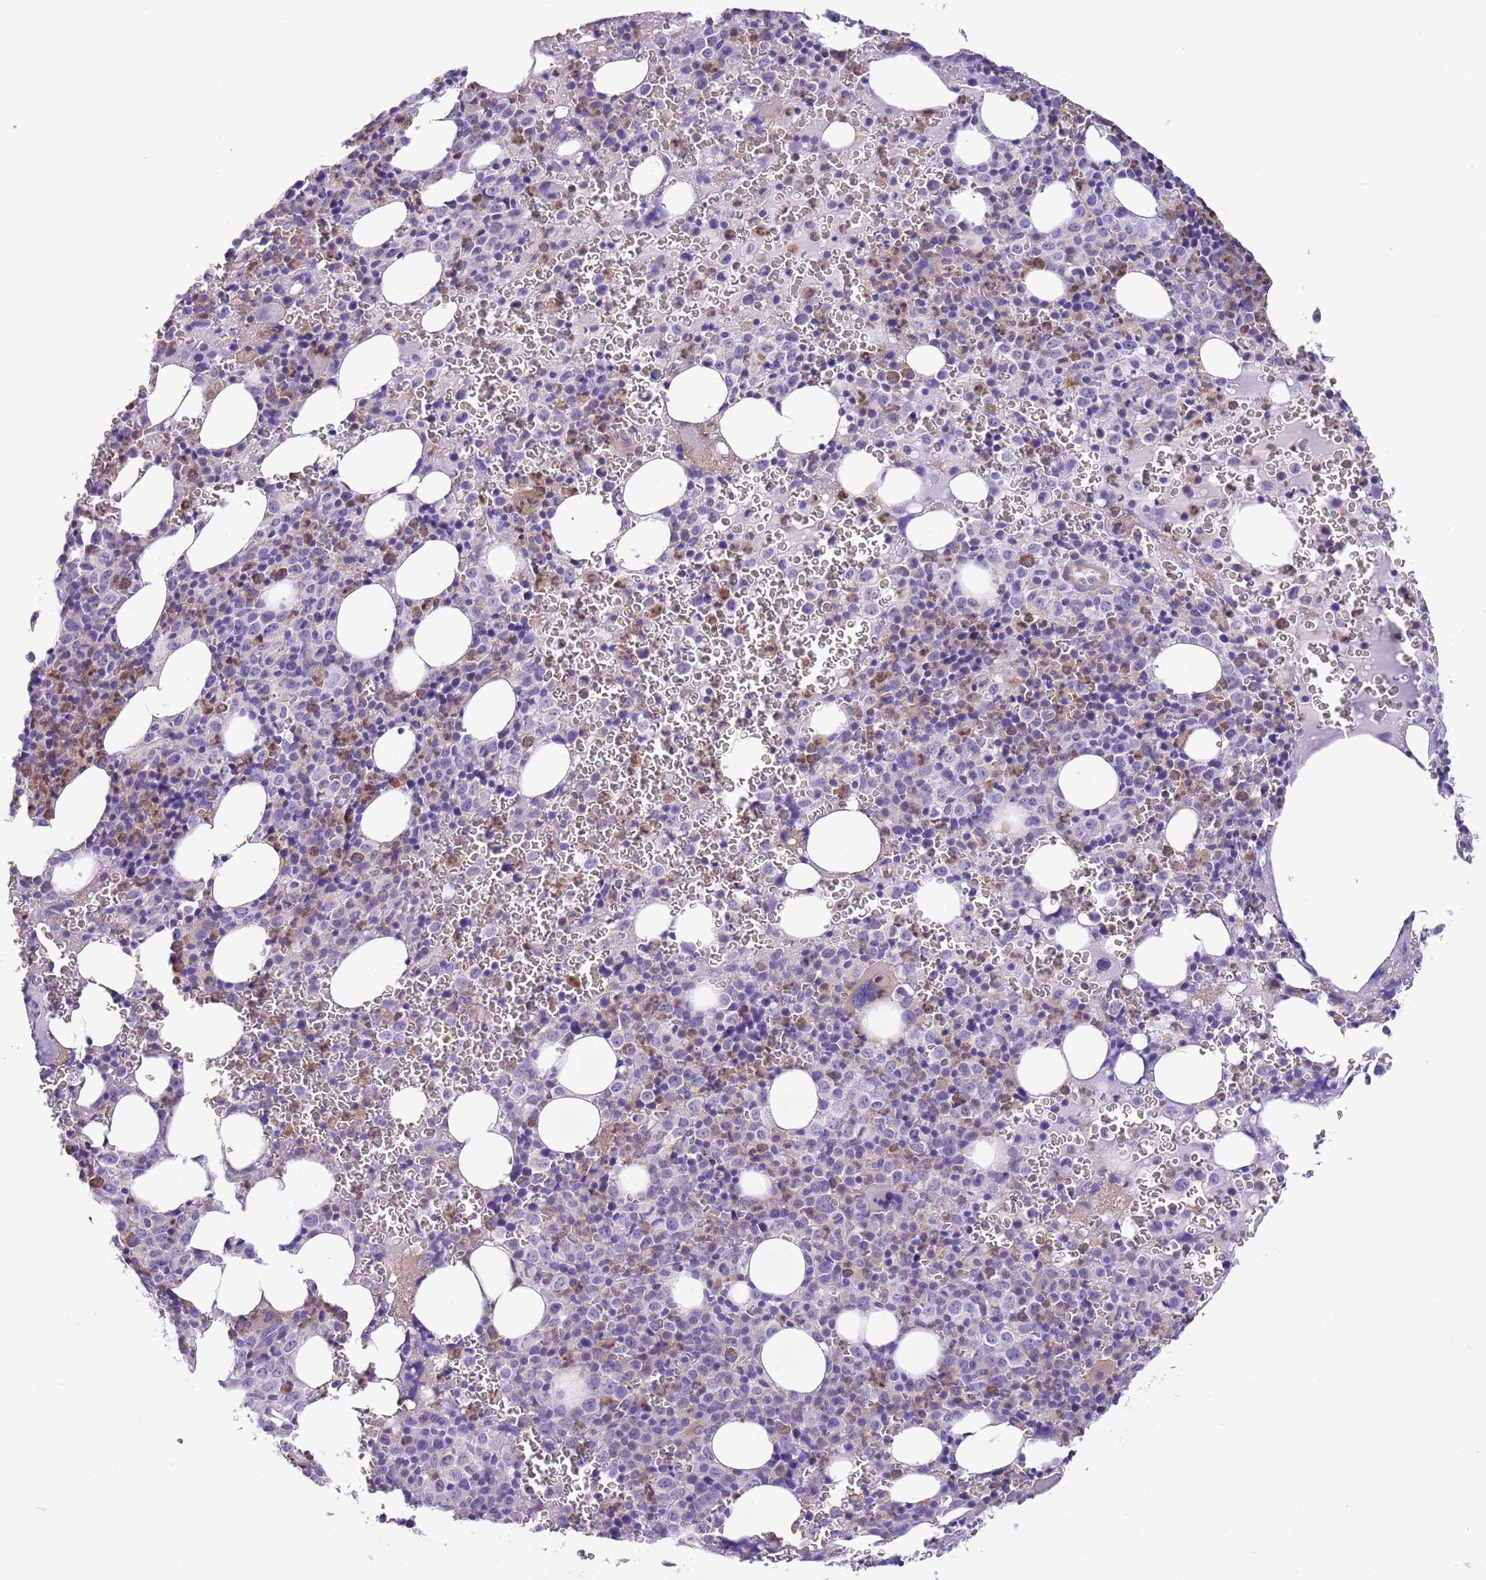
{"staining": {"intensity": "negative", "quantity": "none", "location": "none"}, "tissue": "bone marrow", "cell_type": "Hematopoietic cells", "image_type": "normal", "snomed": [{"axis": "morphology", "description": "Normal tissue, NOS"}, {"axis": "topography", "description": "Bone marrow"}], "caption": "Immunohistochemical staining of normal human bone marrow shows no significant positivity in hematopoietic cells.", "gene": "OR6M1", "patient": {"sex": "female", "age": 54}}